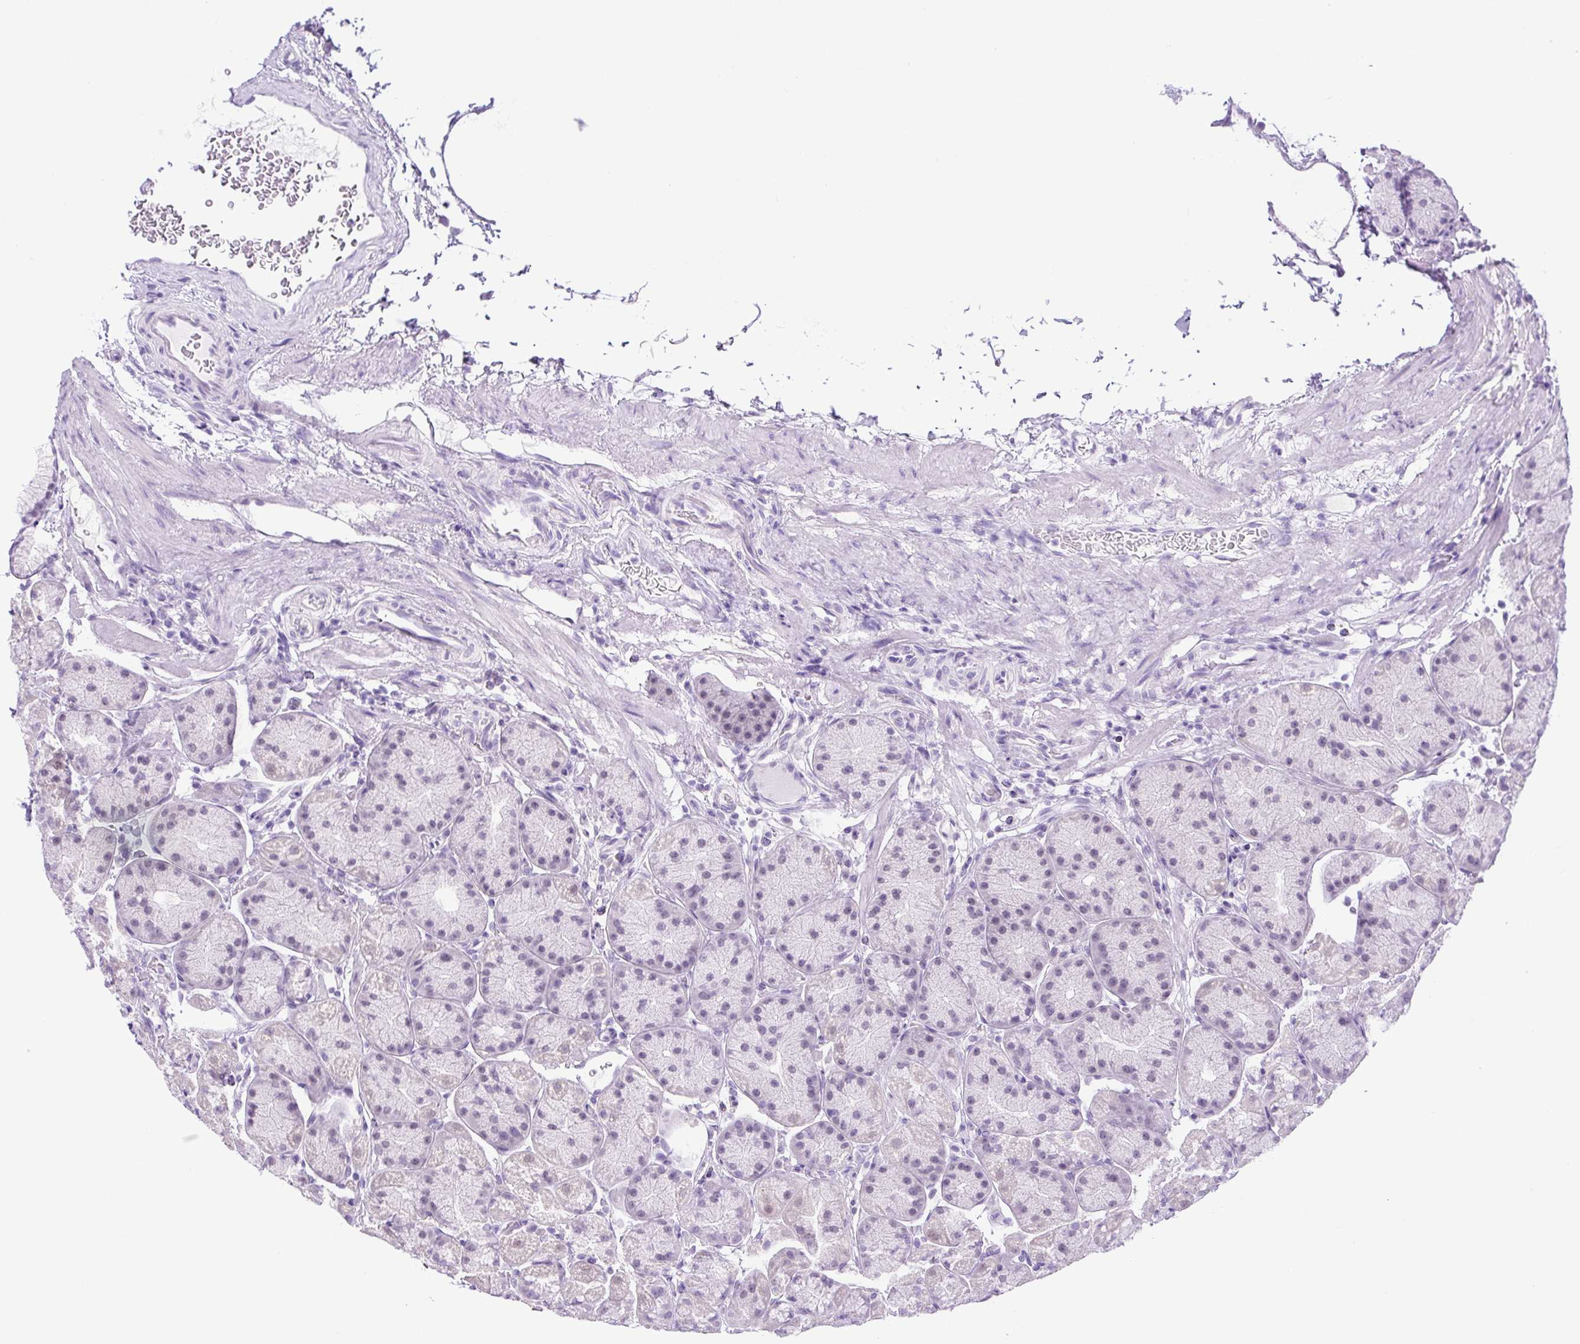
{"staining": {"intensity": "weak", "quantity": "25%-75%", "location": "nuclear"}, "tissue": "stomach", "cell_type": "Glandular cells", "image_type": "normal", "snomed": [{"axis": "morphology", "description": "Normal tissue, NOS"}, {"axis": "topography", "description": "Stomach, lower"}], "caption": "A brown stain shows weak nuclear positivity of a protein in glandular cells of unremarkable human stomach.", "gene": "KPNA1", "patient": {"sex": "male", "age": 67}}